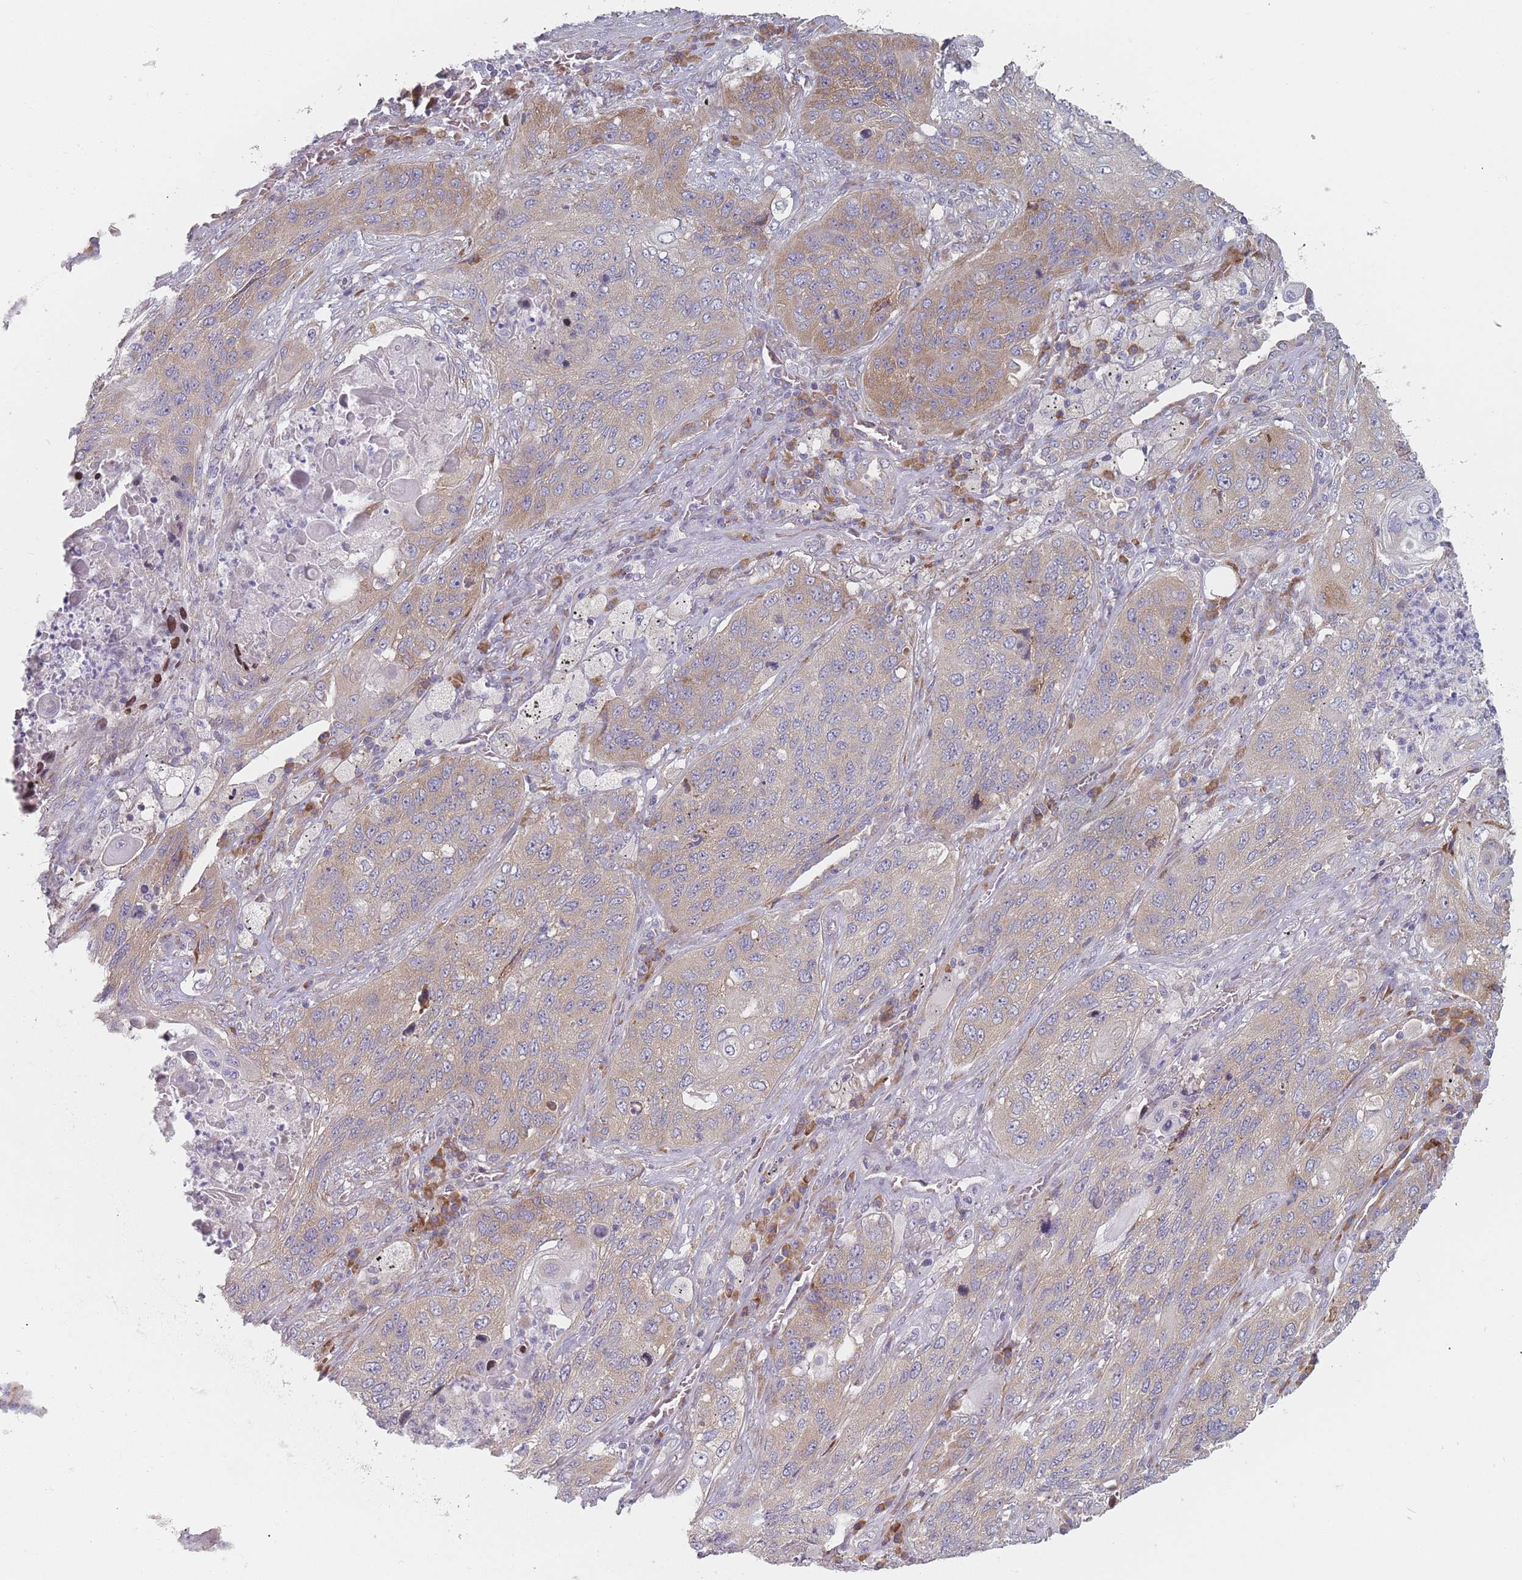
{"staining": {"intensity": "moderate", "quantity": "<25%", "location": "cytoplasmic/membranous"}, "tissue": "lung cancer", "cell_type": "Tumor cells", "image_type": "cancer", "snomed": [{"axis": "morphology", "description": "Squamous cell carcinoma, NOS"}, {"axis": "topography", "description": "Lung"}], "caption": "Protein analysis of squamous cell carcinoma (lung) tissue shows moderate cytoplasmic/membranous positivity in approximately <25% of tumor cells.", "gene": "CACNG5", "patient": {"sex": "female", "age": 63}}